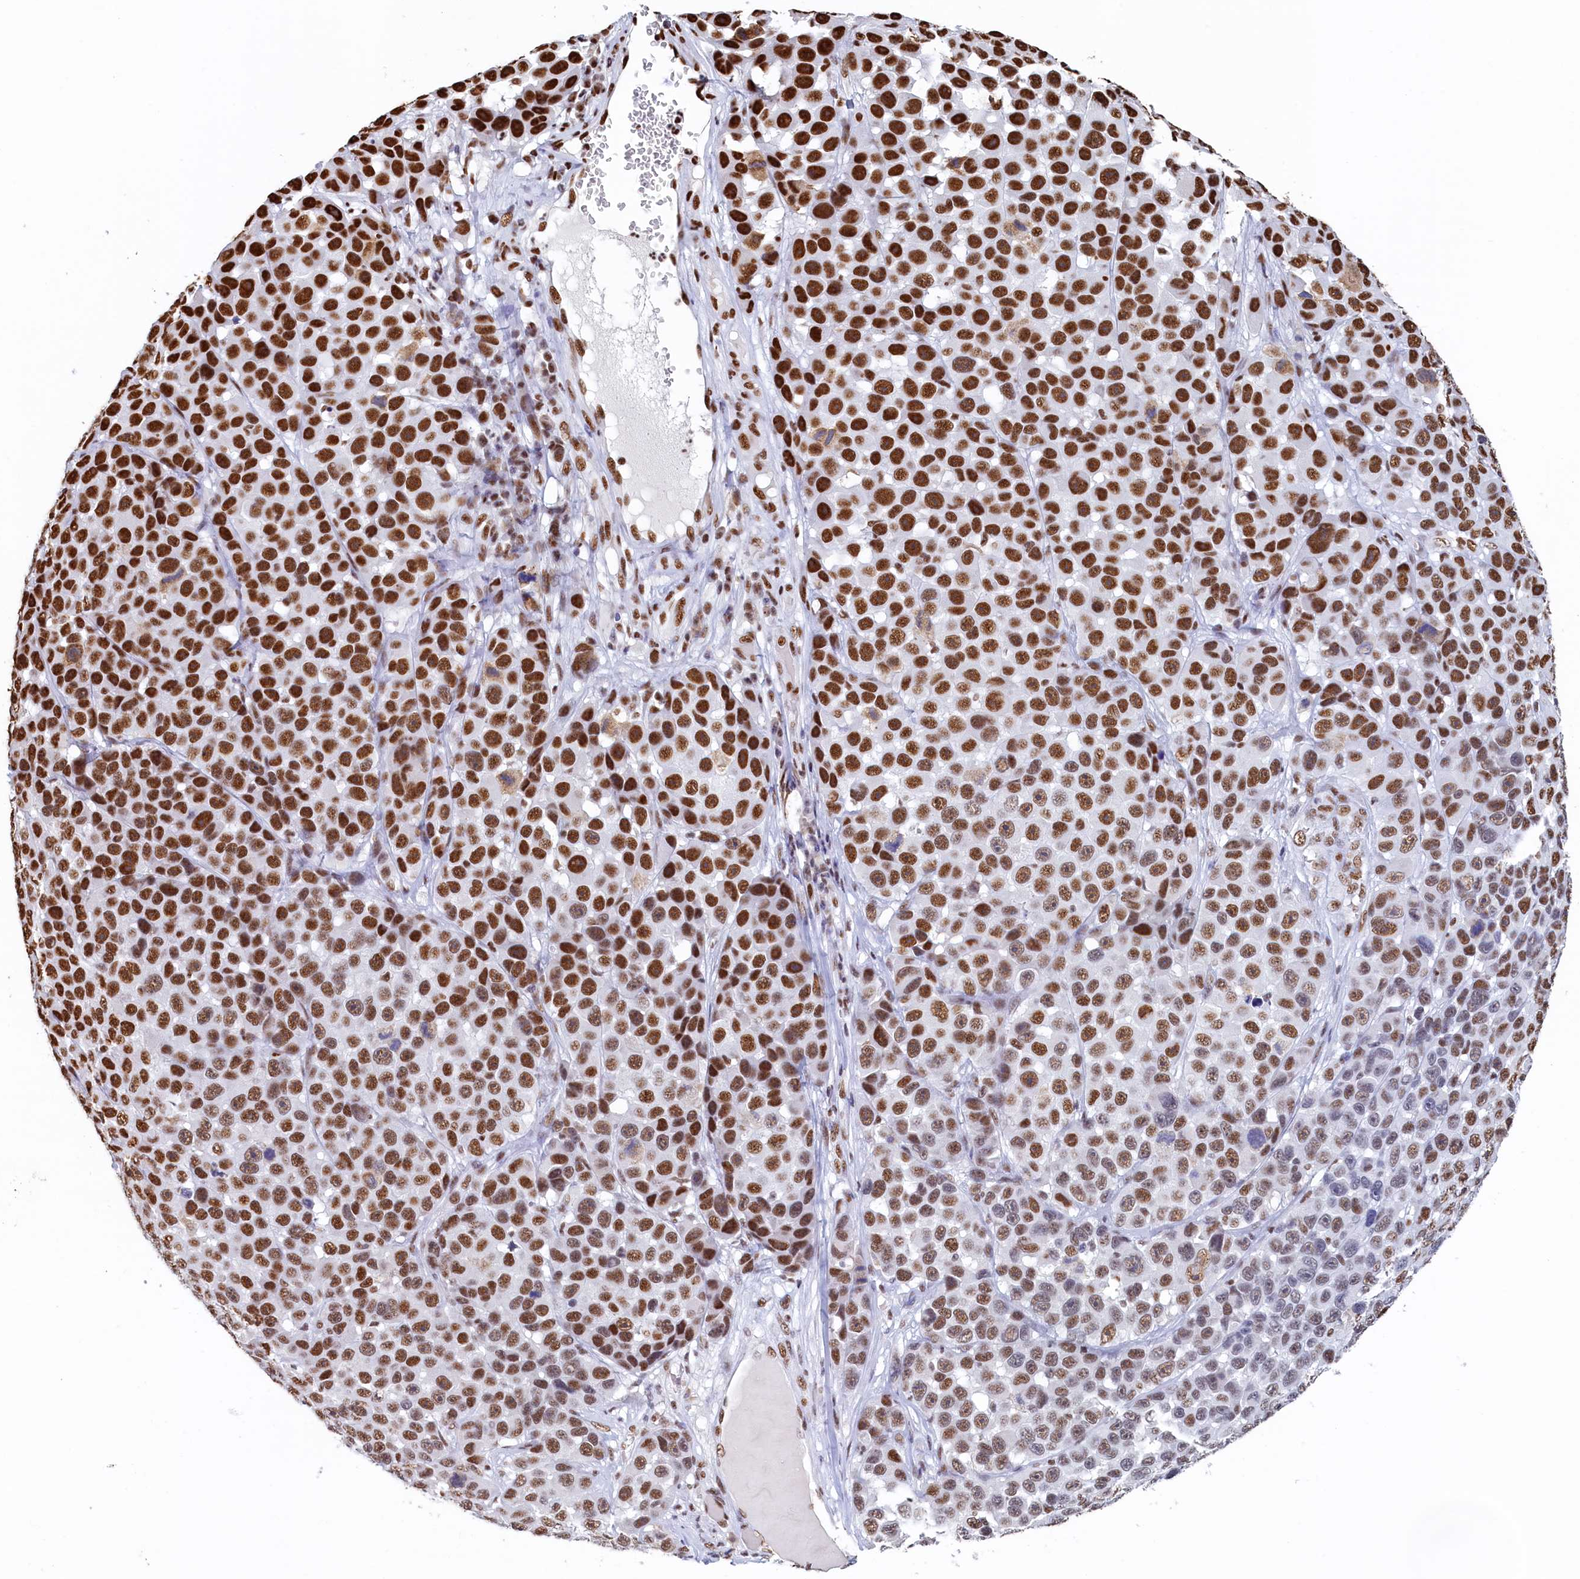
{"staining": {"intensity": "strong", "quantity": "25%-75%", "location": "nuclear"}, "tissue": "melanoma", "cell_type": "Tumor cells", "image_type": "cancer", "snomed": [{"axis": "morphology", "description": "Malignant melanoma, NOS"}, {"axis": "topography", "description": "Skin"}], "caption": "Immunohistochemistry photomicrograph of human malignant melanoma stained for a protein (brown), which shows high levels of strong nuclear positivity in about 25%-75% of tumor cells.", "gene": "MOSPD3", "patient": {"sex": "male", "age": 53}}